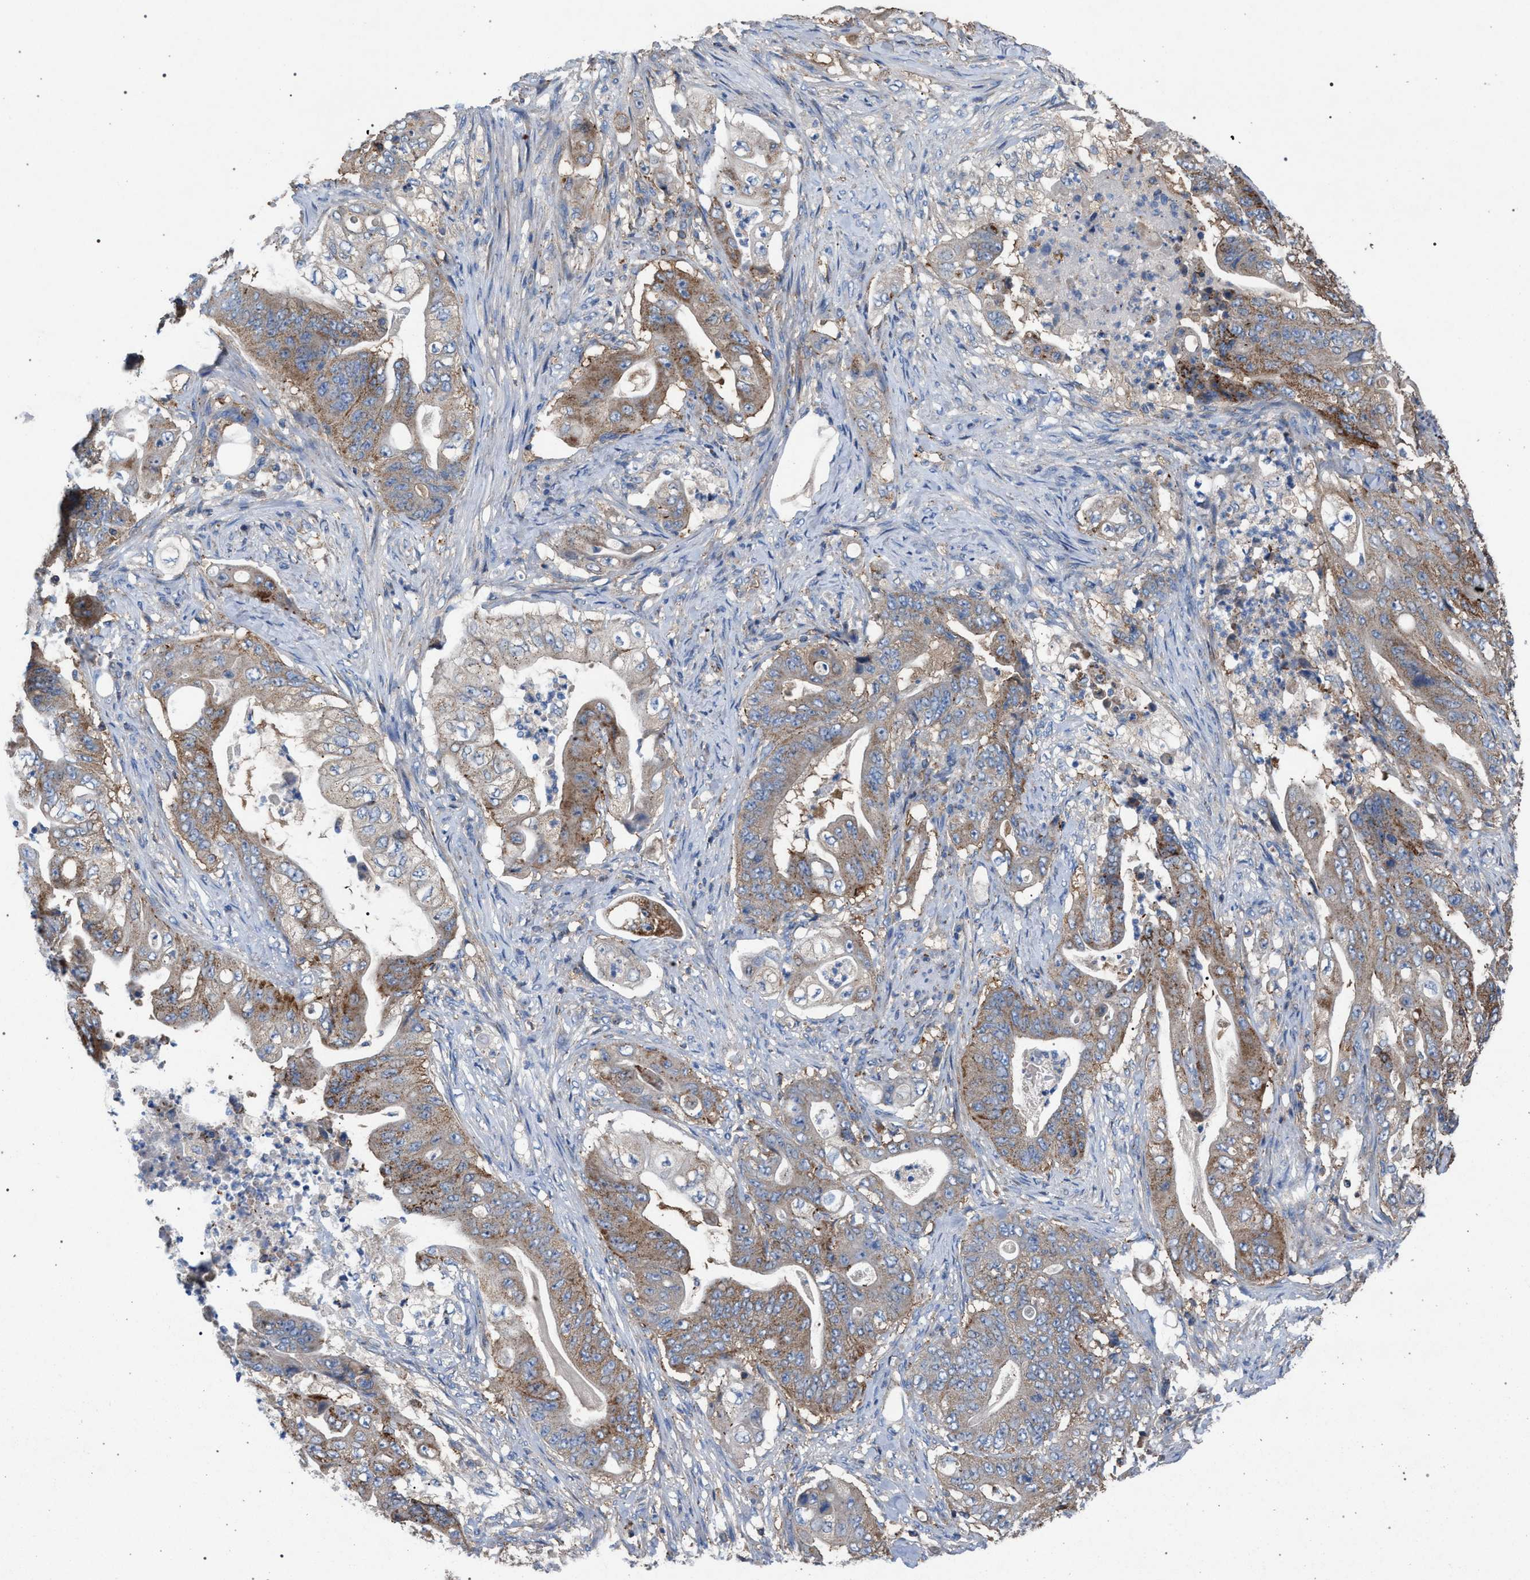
{"staining": {"intensity": "moderate", "quantity": ">75%", "location": "cytoplasmic/membranous"}, "tissue": "stomach cancer", "cell_type": "Tumor cells", "image_type": "cancer", "snomed": [{"axis": "morphology", "description": "Adenocarcinoma, NOS"}, {"axis": "topography", "description": "Stomach"}], "caption": "This image shows immunohistochemistry staining of adenocarcinoma (stomach), with medium moderate cytoplasmic/membranous staining in about >75% of tumor cells.", "gene": "VPS13A", "patient": {"sex": "female", "age": 73}}